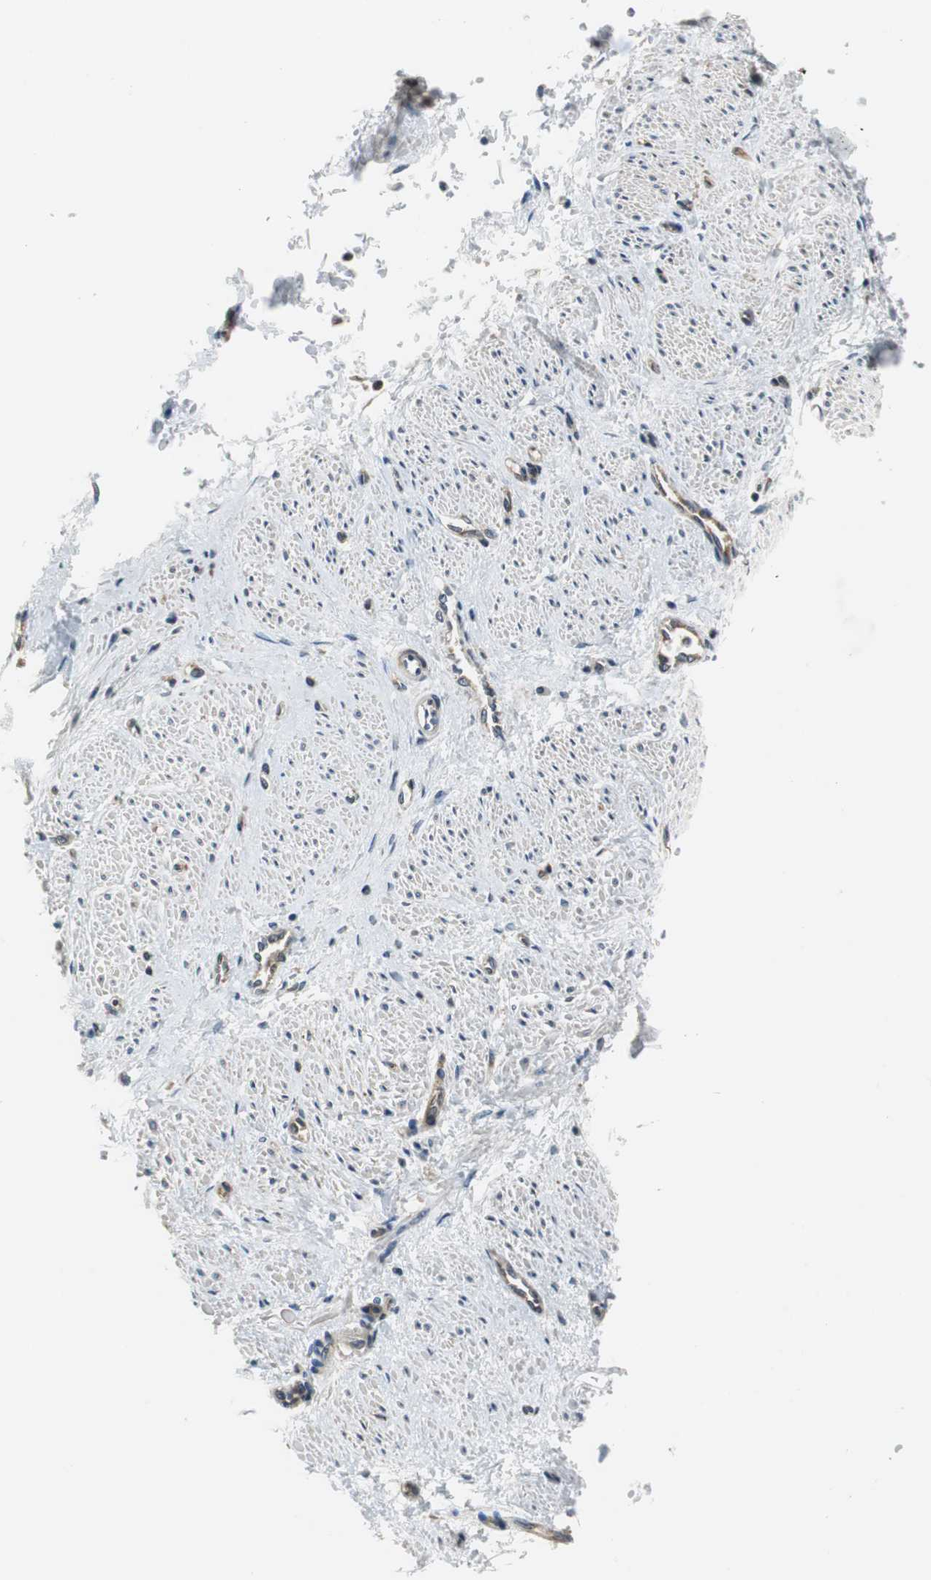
{"staining": {"intensity": "weak", "quantity": ">75%", "location": "cytoplasmic/membranous"}, "tissue": "smooth muscle", "cell_type": "Smooth muscle cells", "image_type": "normal", "snomed": [{"axis": "morphology", "description": "Normal tissue, NOS"}, {"axis": "topography", "description": "Smooth muscle"}, {"axis": "topography", "description": "Uterus"}], "caption": "DAB (3,3'-diaminobenzidine) immunohistochemical staining of benign smooth muscle displays weak cytoplasmic/membranous protein expression in about >75% of smooth muscle cells. The protein is stained brown, and the nuclei are stained in blue (DAB (3,3'-diaminobenzidine) IHC with brightfield microscopy, high magnification).", "gene": "CNOT3", "patient": {"sex": "female", "age": 39}}